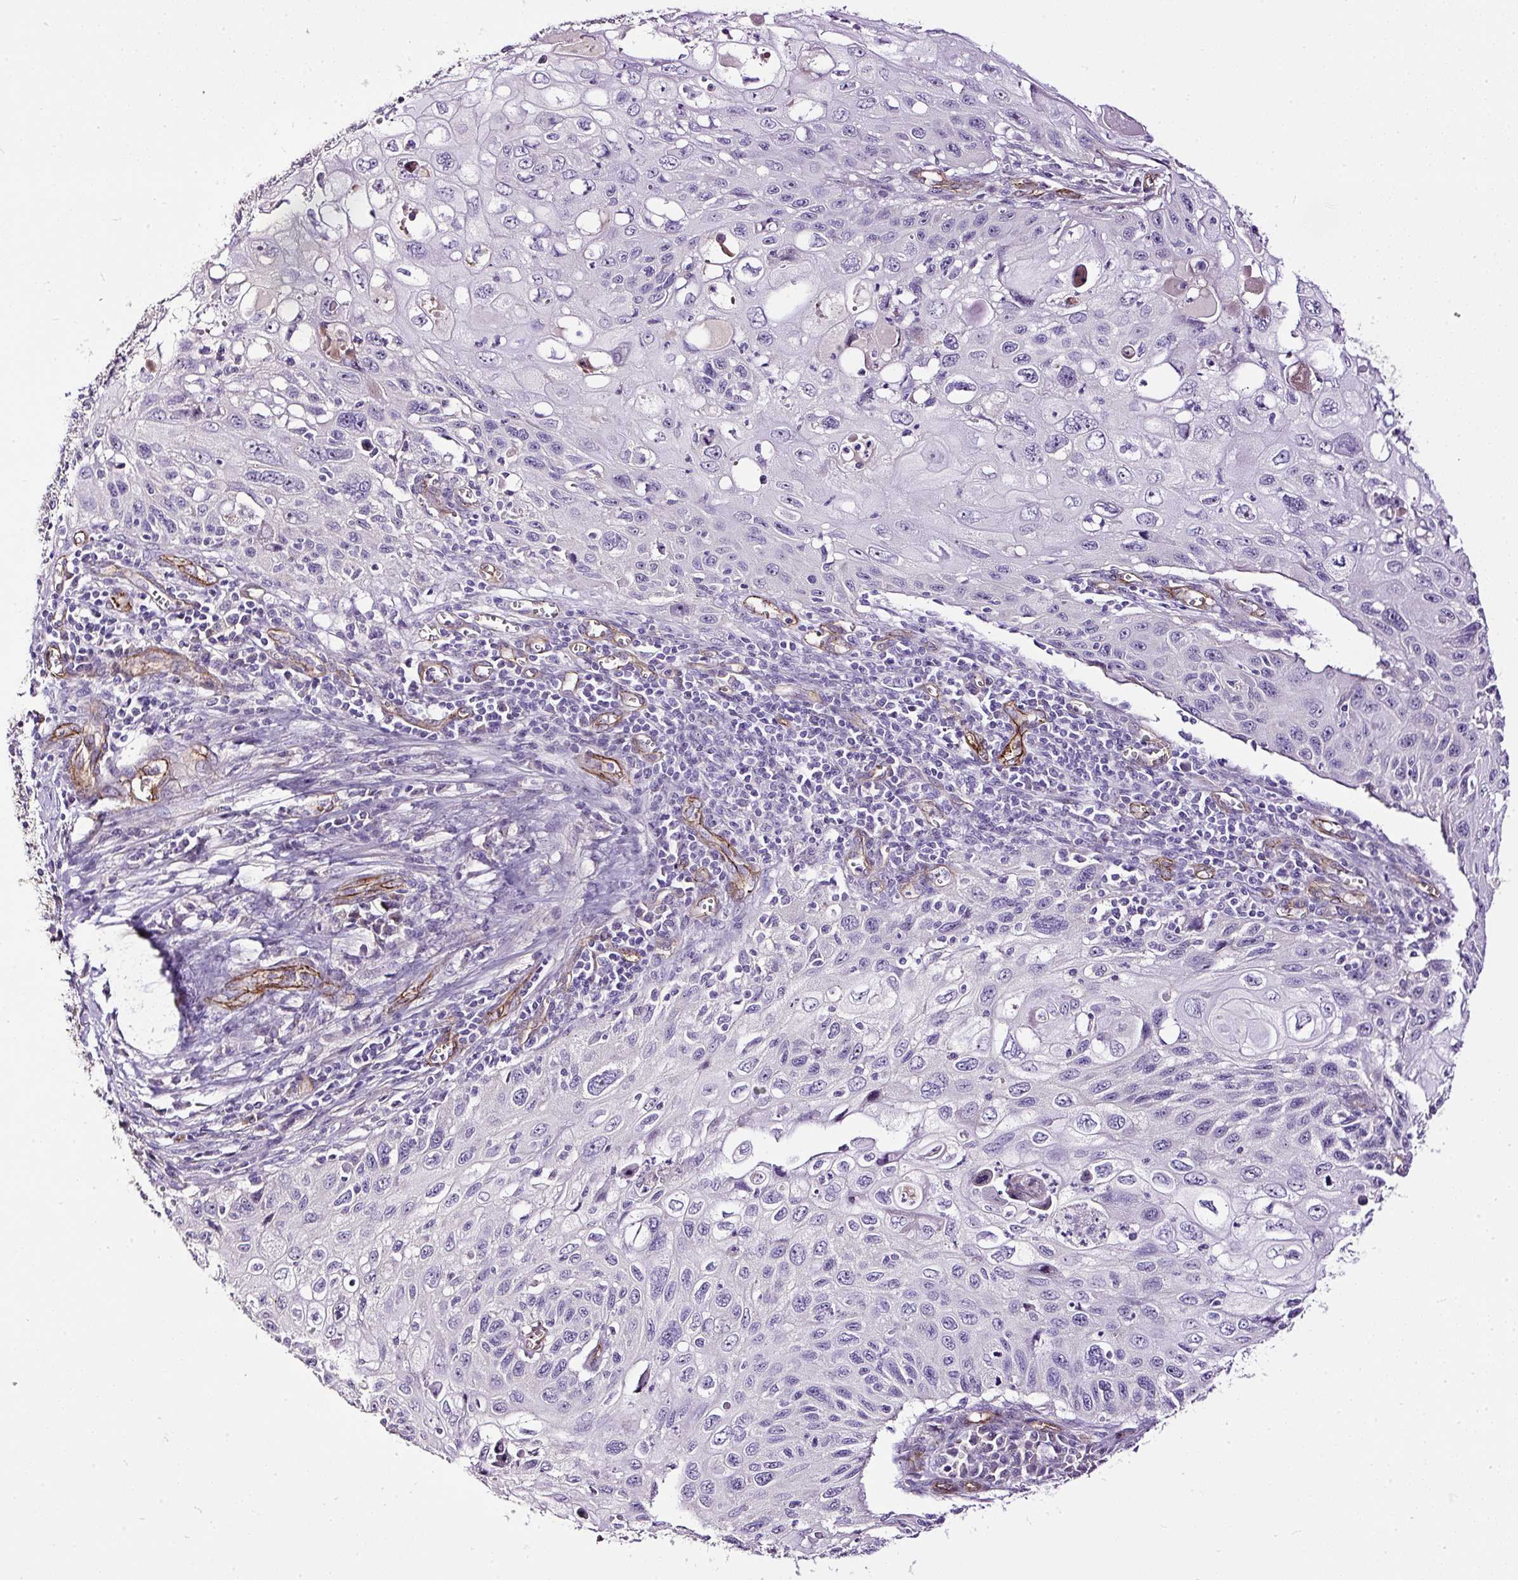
{"staining": {"intensity": "negative", "quantity": "none", "location": "none"}, "tissue": "cervical cancer", "cell_type": "Tumor cells", "image_type": "cancer", "snomed": [{"axis": "morphology", "description": "Squamous cell carcinoma, NOS"}, {"axis": "topography", "description": "Cervix"}], "caption": "The photomicrograph exhibits no staining of tumor cells in cervical cancer.", "gene": "MAGEB16", "patient": {"sex": "female", "age": 70}}